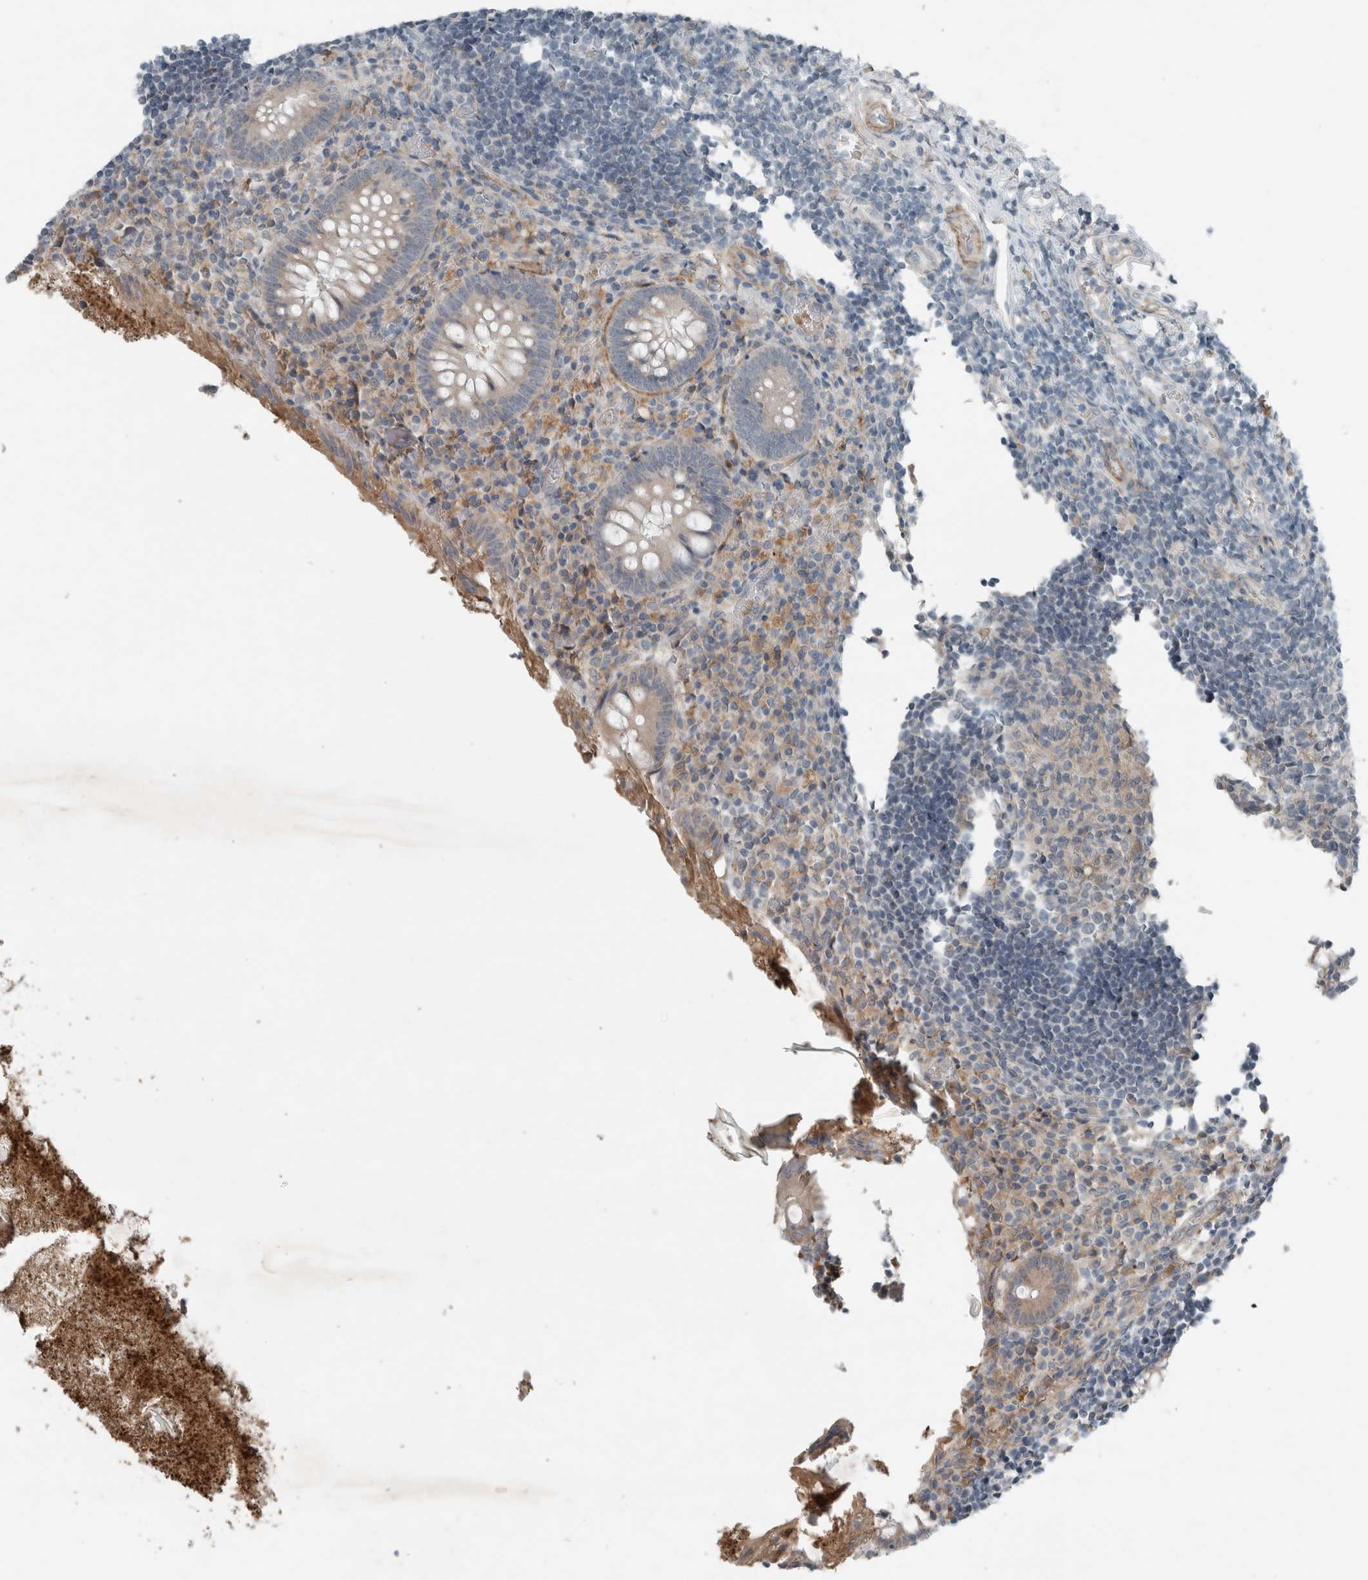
{"staining": {"intensity": "negative", "quantity": "none", "location": "none"}, "tissue": "appendix", "cell_type": "Glandular cells", "image_type": "normal", "snomed": [{"axis": "morphology", "description": "Normal tissue, NOS"}, {"axis": "topography", "description": "Appendix"}], "caption": "High magnification brightfield microscopy of unremarkable appendix stained with DAB (brown) and counterstained with hematoxylin (blue): glandular cells show no significant staining. (Immunohistochemistry (ihc), brightfield microscopy, high magnification).", "gene": "JADE2", "patient": {"sex": "female", "age": 17}}